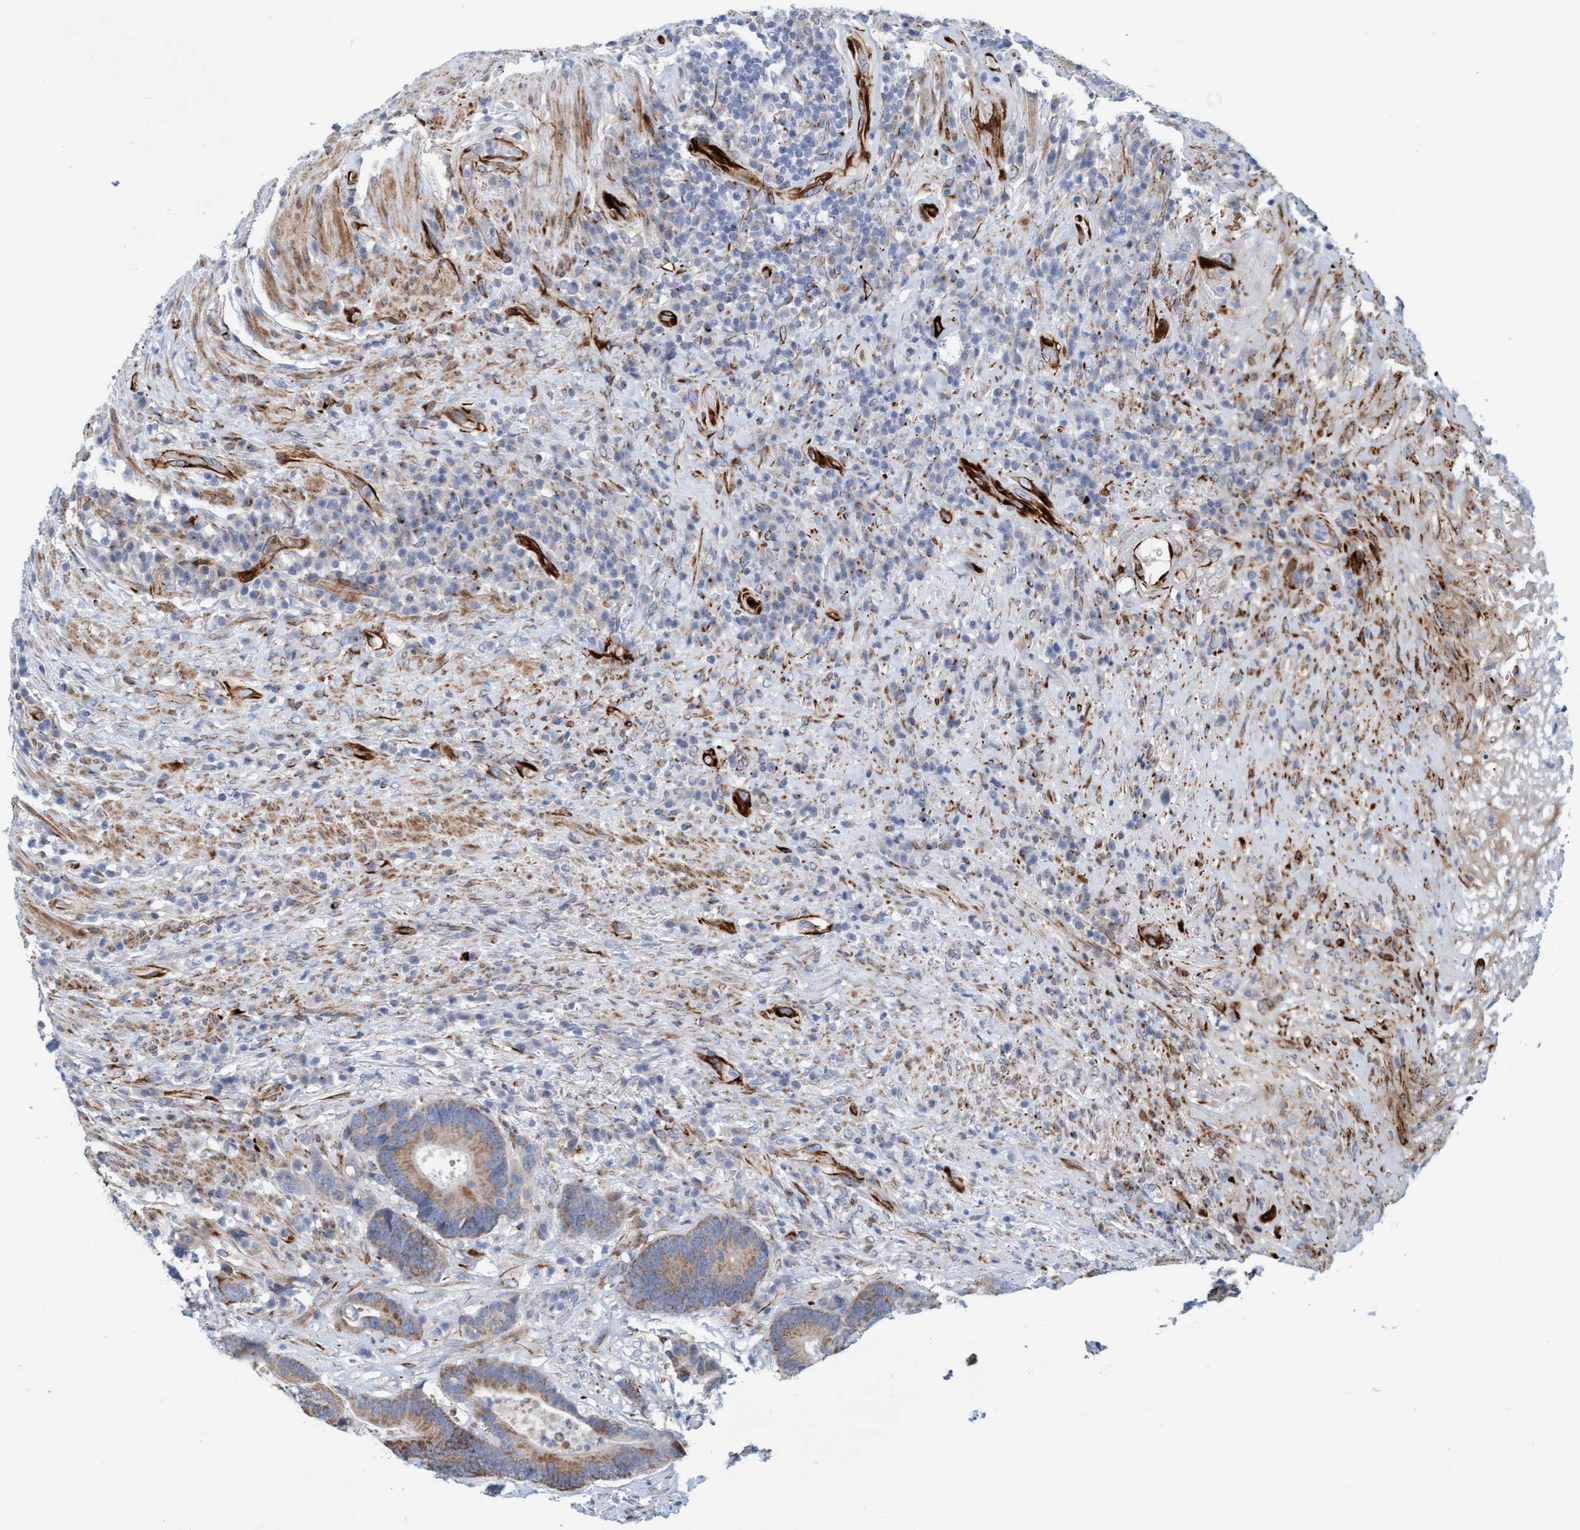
{"staining": {"intensity": "moderate", "quantity": ">75%", "location": "cytoplasmic/membranous"}, "tissue": "colorectal cancer", "cell_type": "Tumor cells", "image_type": "cancer", "snomed": [{"axis": "morphology", "description": "Adenocarcinoma, NOS"}, {"axis": "topography", "description": "Rectum"}], "caption": "Colorectal cancer (adenocarcinoma) tissue exhibits moderate cytoplasmic/membranous staining in approximately >75% of tumor cells", "gene": "POLG2", "patient": {"sex": "female", "age": 89}}